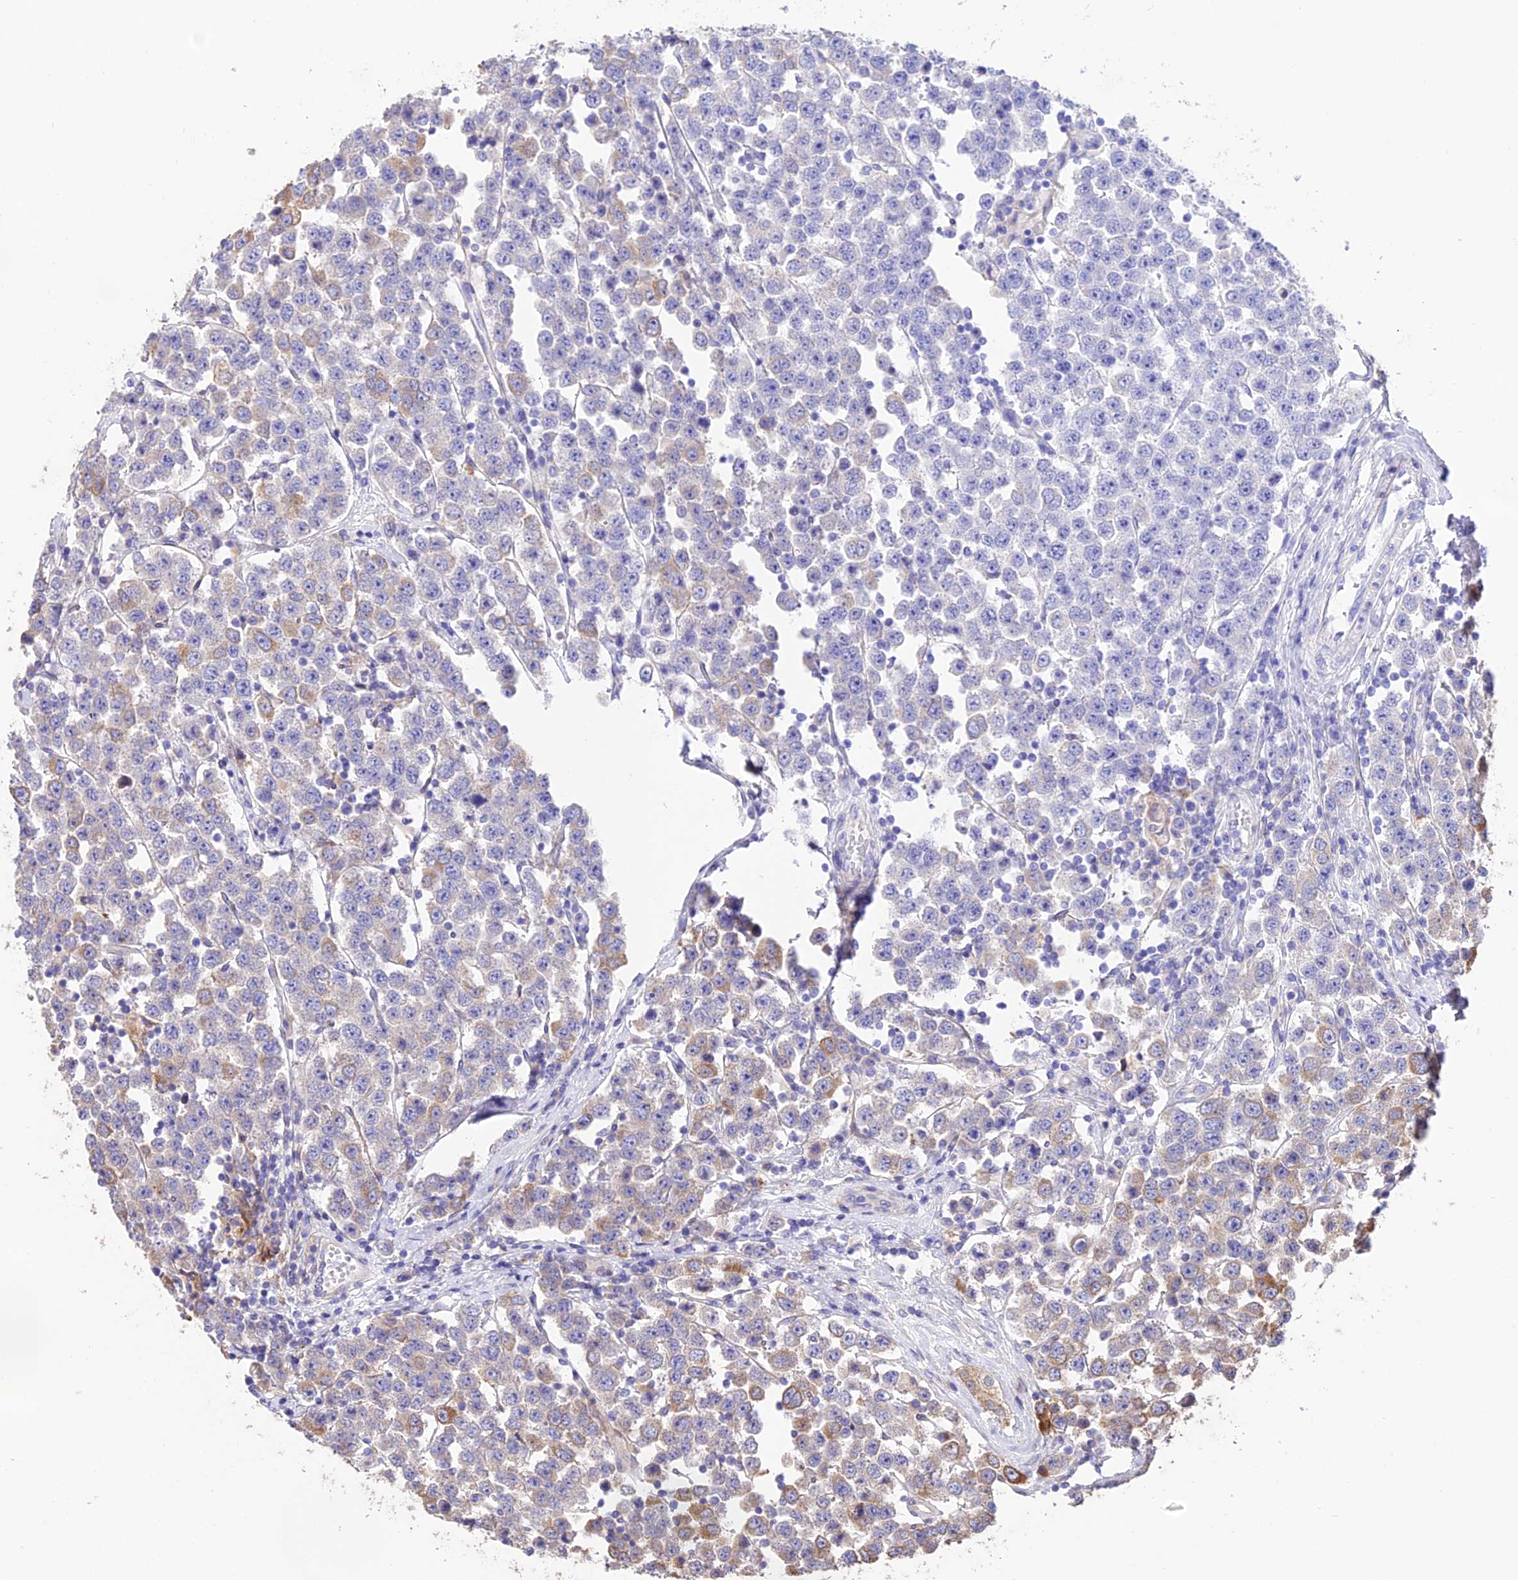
{"staining": {"intensity": "moderate", "quantity": "<25%", "location": "cytoplasmic/membranous"}, "tissue": "testis cancer", "cell_type": "Tumor cells", "image_type": "cancer", "snomed": [{"axis": "morphology", "description": "Seminoma, NOS"}, {"axis": "topography", "description": "Testis"}], "caption": "A high-resolution image shows immunohistochemistry (IHC) staining of seminoma (testis), which exhibits moderate cytoplasmic/membranous expression in about <25% of tumor cells.", "gene": "ROCK1", "patient": {"sex": "male", "age": 28}}